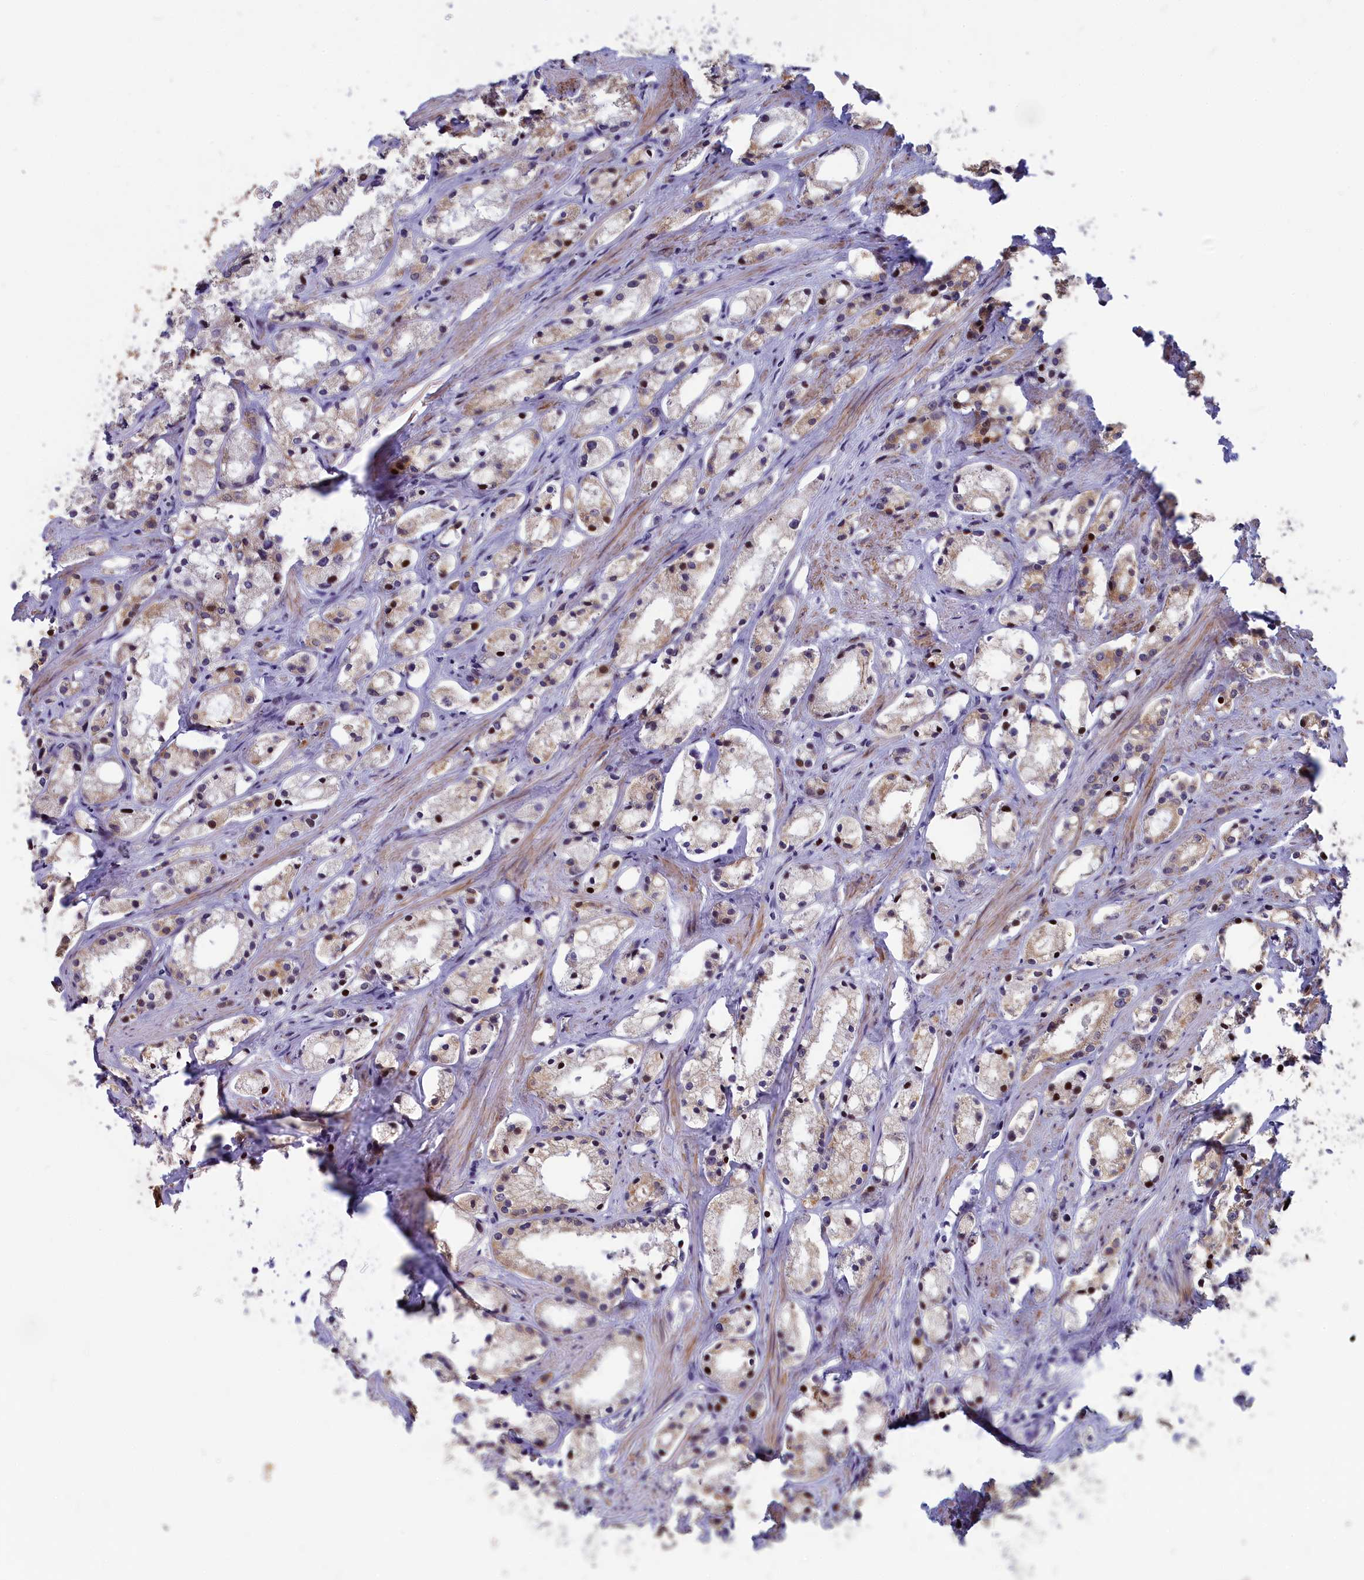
{"staining": {"intensity": "weak", "quantity": "25%-75%", "location": "cytoplasmic/membranous"}, "tissue": "prostate cancer", "cell_type": "Tumor cells", "image_type": "cancer", "snomed": [{"axis": "morphology", "description": "Adenocarcinoma, High grade"}, {"axis": "topography", "description": "Prostate"}], "caption": "Prostate cancer was stained to show a protein in brown. There is low levels of weak cytoplasmic/membranous positivity in approximately 25%-75% of tumor cells.", "gene": "ANKRD34B", "patient": {"sex": "male", "age": 66}}